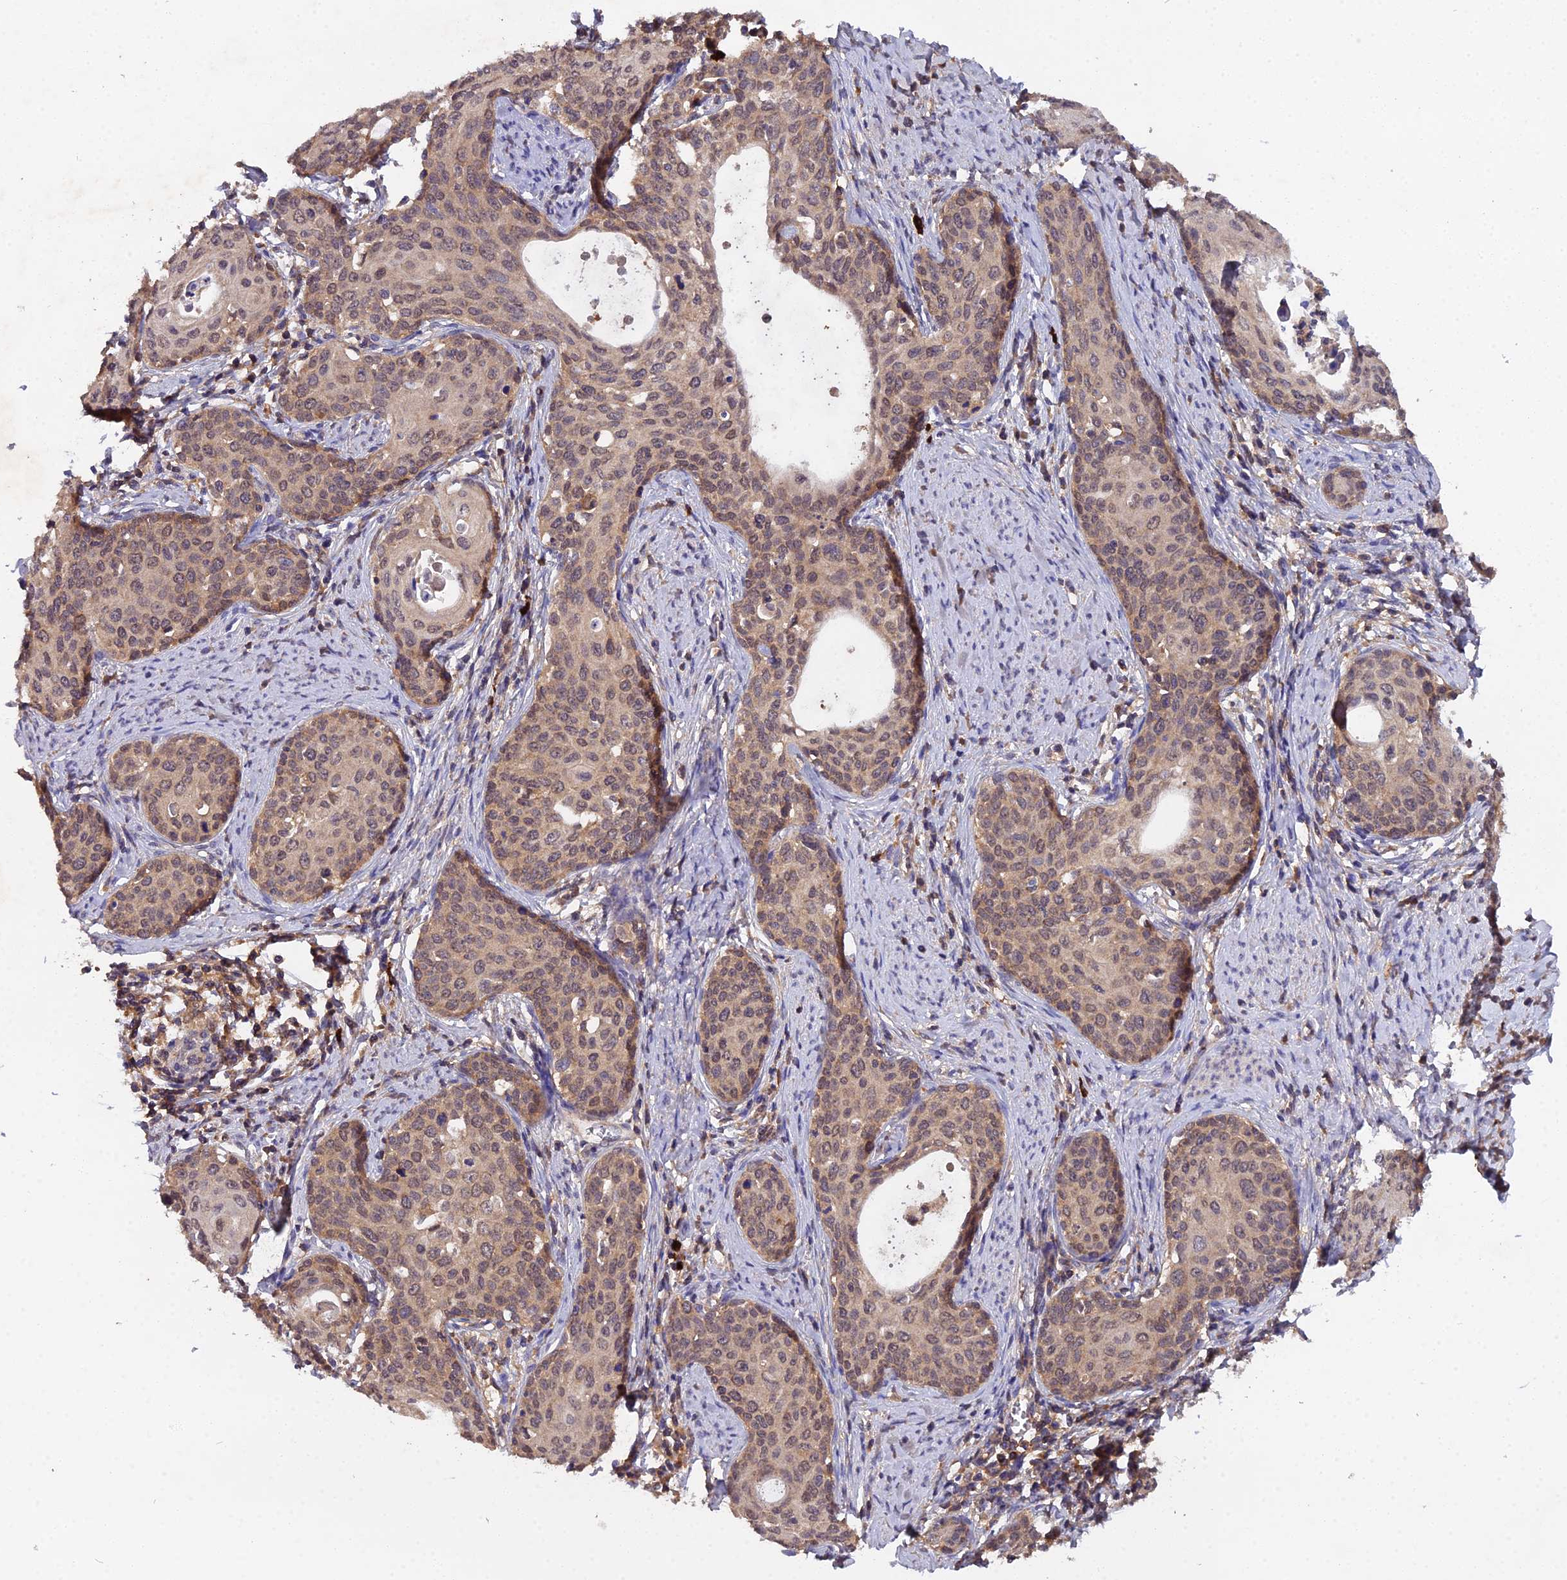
{"staining": {"intensity": "moderate", "quantity": "25%-75%", "location": "cytoplasmic/membranous"}, "tissue": "cervical cancer", "cell_type": "Tumor cells", "image_type": "cancer", "snomed": [{"axis": "morphology", "description": "Squamous cell carcinoma, NOS"}, {"axis": "topography", "description": "Cervix"}], "caption": "IHC image of cervical cancer (squamous cell carcinoma) stained for a protein (brown), which reveals medium levels of moderate cytoplasmic/membranous staining in about 25%-75% of tumor cells.", "gene": "TMEM258", "patient": {"sex": "female", "age": 52}}